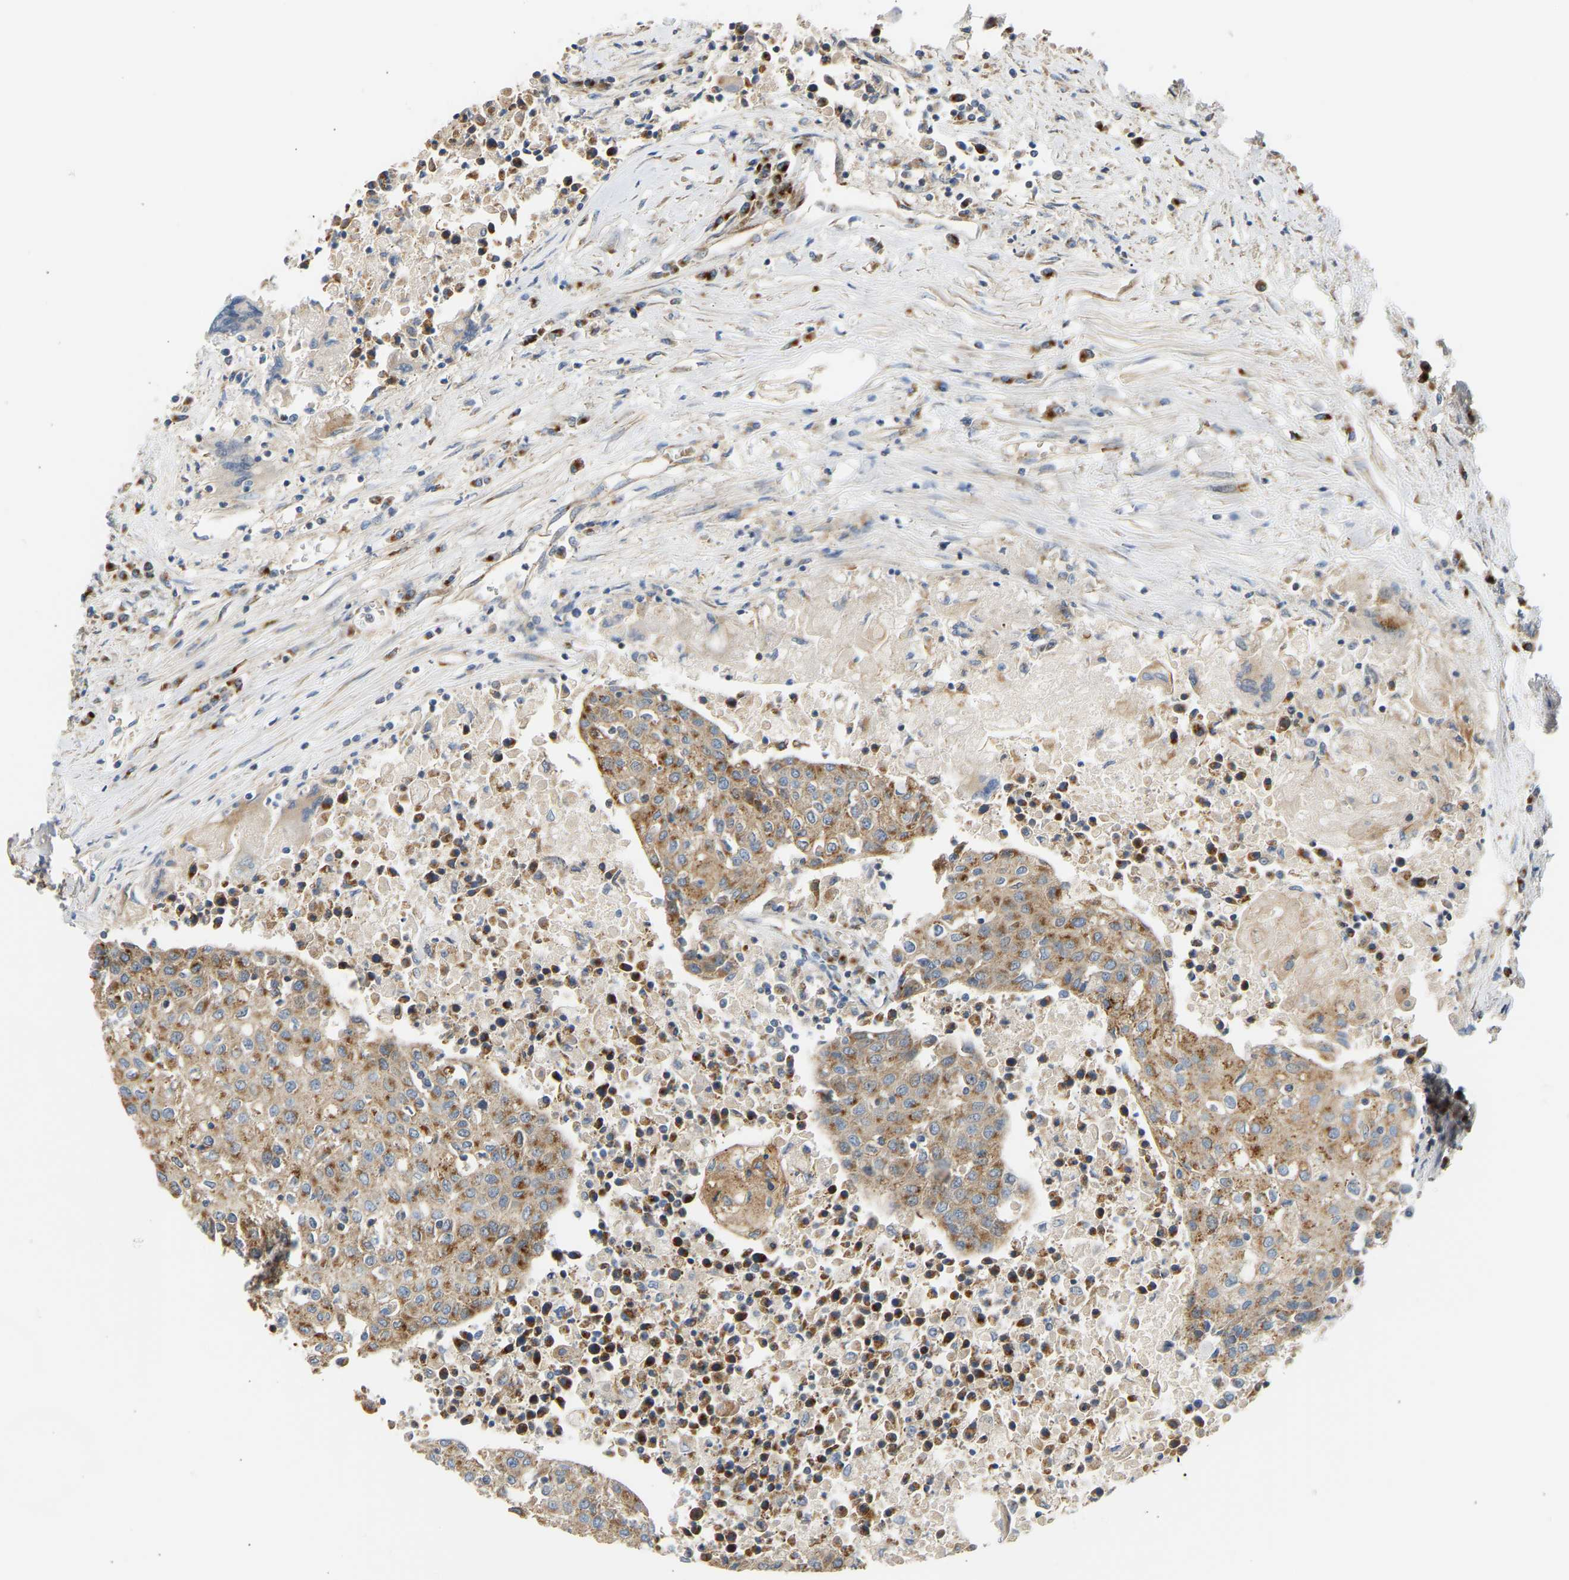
{"staining": {"intensity": "moderate", "quantity": ">75%", "location": "cytoplasmic/membranous"}, "tissue": "urothelial cancer", "cell_type": "Tumor cells", "image_type": "cancer", "snomed": [{"axis": "morphology", "description": "Urothelial carcinoma, High grade"}, {"axis": "topography", "description": "Urinary bladder"}], "caption": "High-grade urothelial carcinoma stained with a brown dye displays moderate cytoplasmic/membranous positive positivity in approximately >75% of tumor cells.", "gene": "YIPF2", "patient": {"sex": "female", "age": 85}}